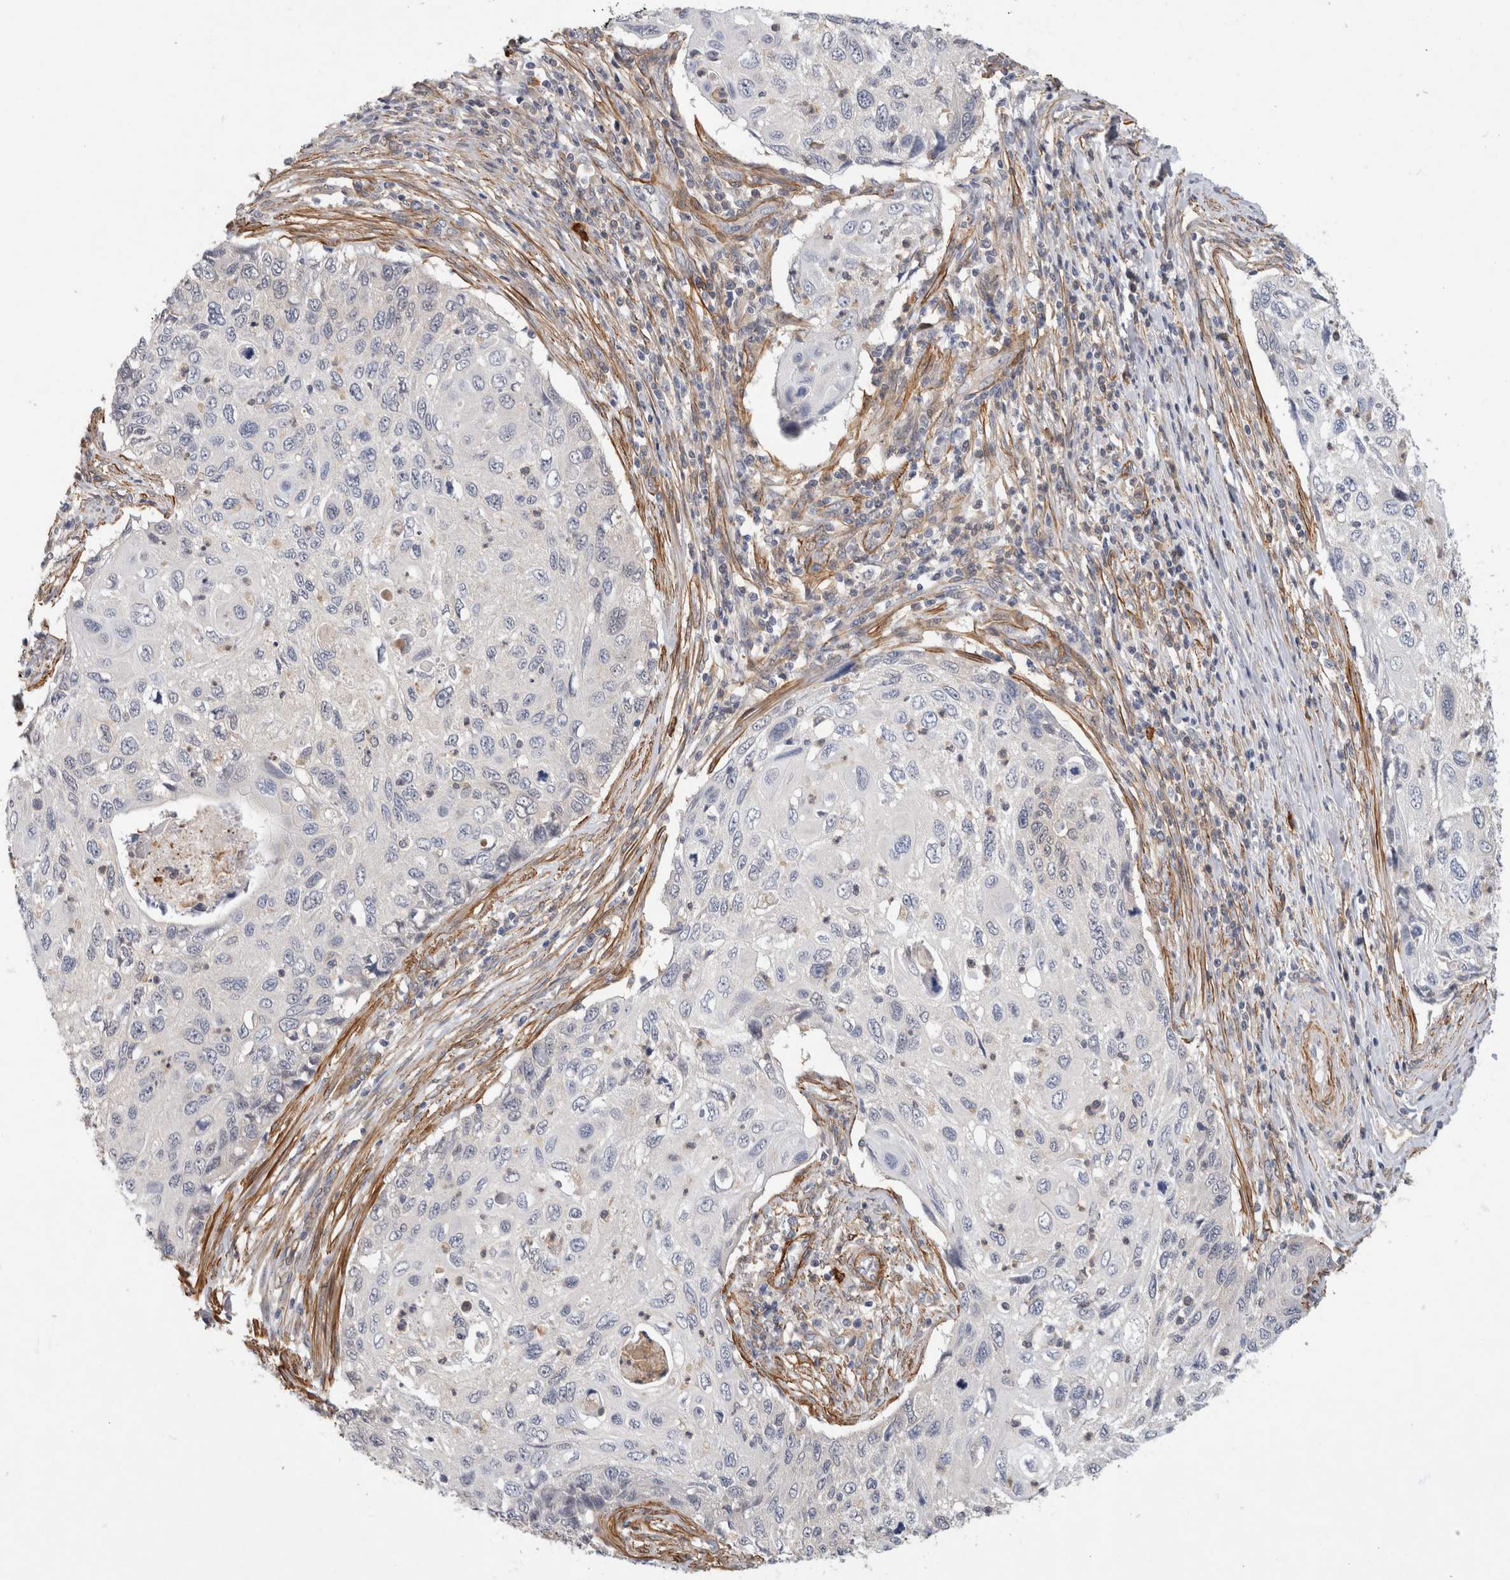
{"staining": {"intensity": "negative", "quantity": "none", "location": "none"}, "tissue": "cervical cancer", "cell_type": "Tumor cells", "image_type": "cancer", "snomed": [{"axis": "morphology", "description": "Squamous cell carcinoma, NOS"}, {"axis": "topography", "description": "Cervix"}], "caption": "A high-resolution photomicrograph shows immunohistochemistry staining of cervical squamous cell carcinoma, which shows no significant positivity in tumor cells. (DAB (3,3'-diaminobenzidine) IHC, high magnification).", "gene": "PGM1", "patient": {"sex": "female", "age": 70}}